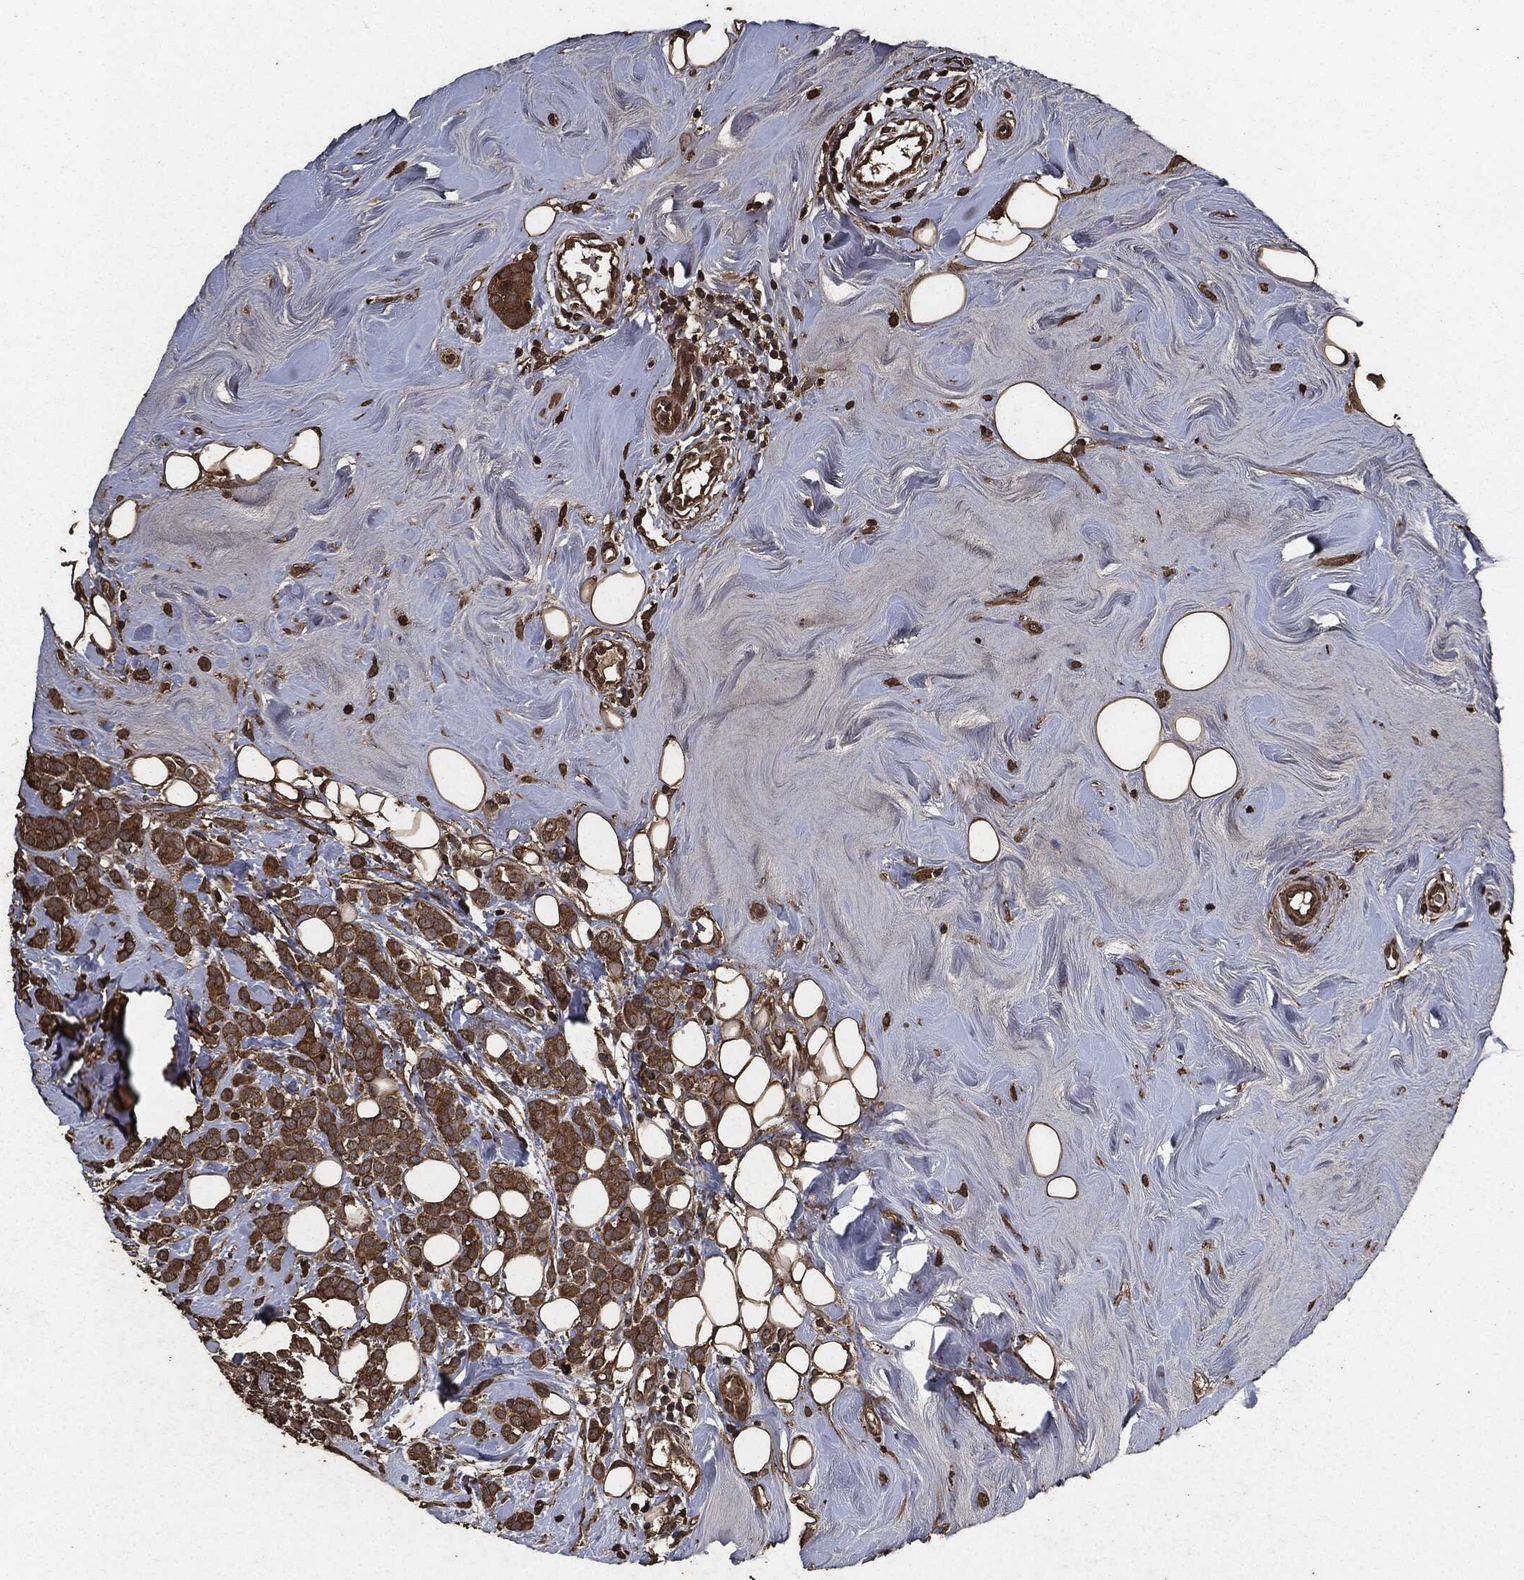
{"staining": {"intensity": "moderate", "quantity": ">75%", "location": "cytoplasmic/membranous"}, "tissue": "breast cancer", "cell_type": "Tumor cells", "image_type": "cancer", "snomed": [{"axis": "morphology", "description": "Lobular carcinoma"}, {"axis": "topography", "description": "Breast"}], "caption": "Protein staining of breast cancer (lobular carcinoma) tissue demonstrates moderate cytoplasmic/membranous staining in about >75% of tumor cells.", "gene": "AKT1S1", "patient": {"sex": "female", "age": 49}}